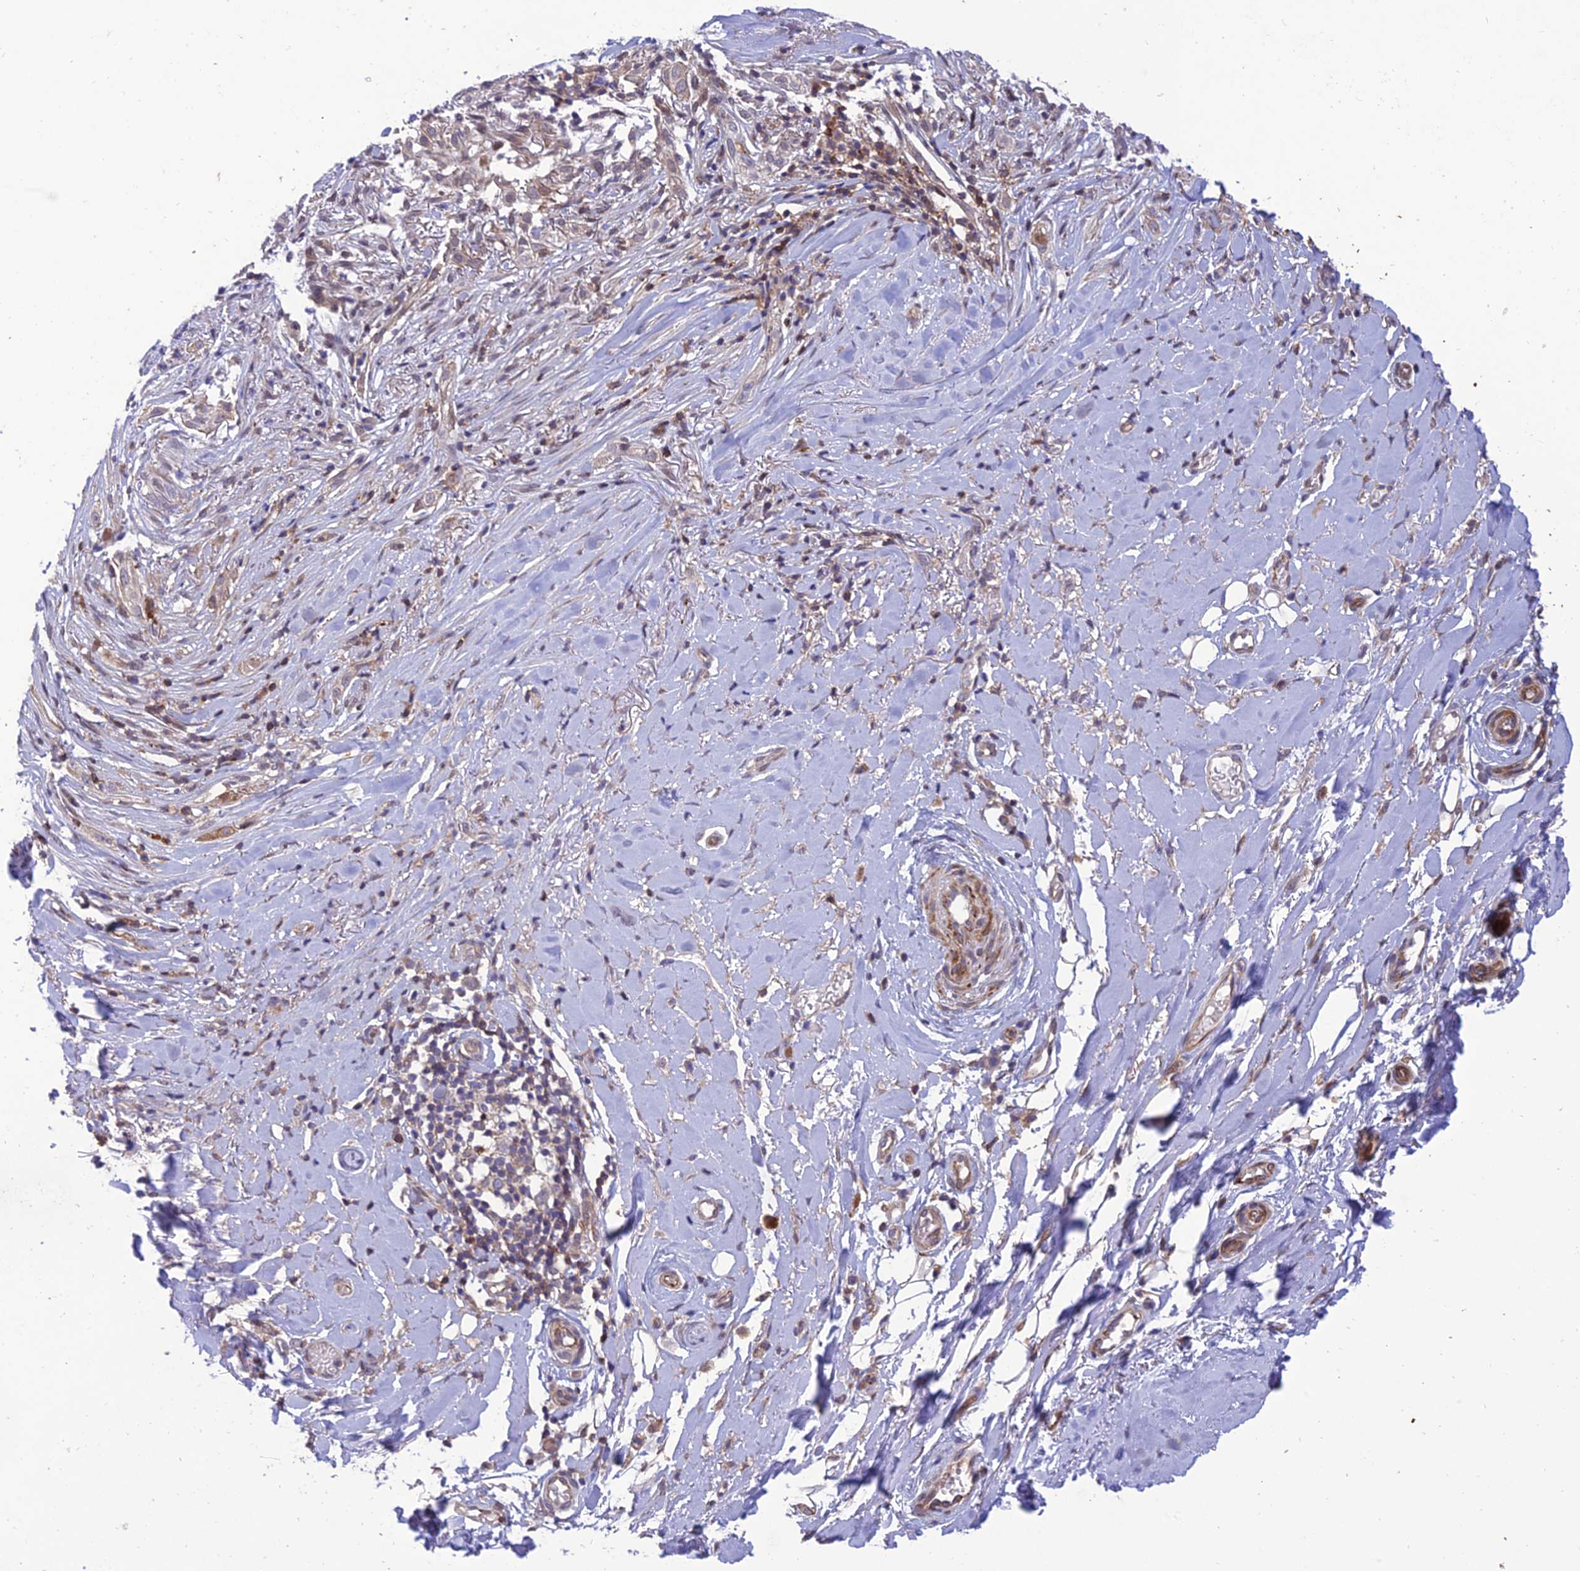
{"staining": {"intensity": "negative", "quantity": "none", "location": "none"}, "tissue": "adipose tissue", "cell_type": "Adipocytes", "image_type": "normal", "snomed": [{"axis": "morphology", "description": "Normal tissue, NOS"}, {"axis": "morphology", "description": "Basal cell carcinoma"}, {"axis": "topography", "description": "Skin"}], "caption": "An immunohistochemistry (IHC) histopathology image of normal adipose tissue is shown. There is no staining in adipocytes of adipose tissue.", "gene": "FAM76A", "patient": {"sex": "female", "age": 89}}